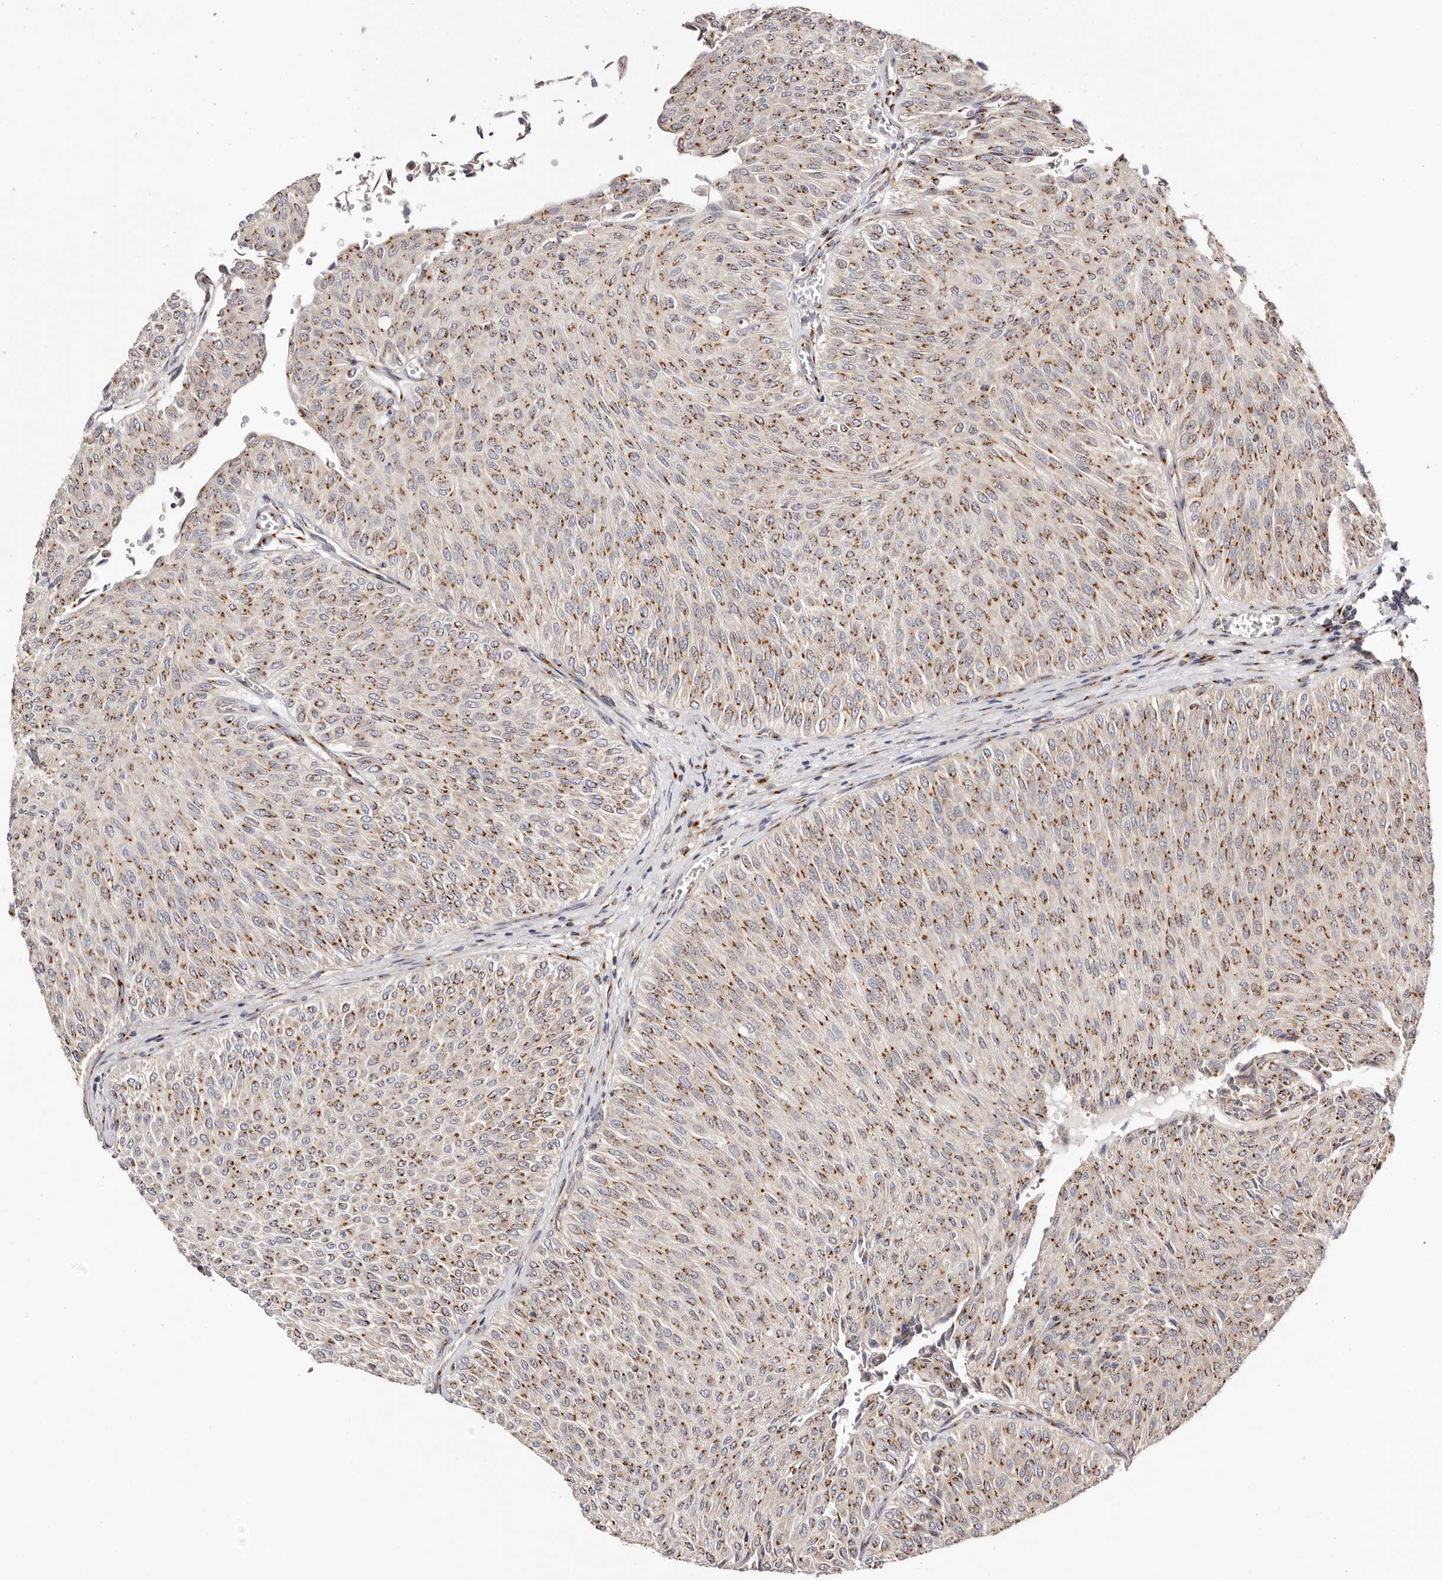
{"staining": {"intensity": "strong", "quantity": ">75%", "location": "cytoplasmic/membranous"}, "tissue": "urothelial cancer", "cell_type": "Tumor cells", "image_type": "cancer", "snomed": [{"axis": "morphology", "description": "Urothelial carcinoma, Low grade"}, {"axis": "topography", "description": "Urinary bladder"}], "caption": "The histopathology image demonstrates immunohistochemical staining of low-grade urothelial carcinoma. There is strong cytoplasmic/membranous expression is appreciated in approximately >75% of tumor cells.", "gene": "MAPK6", "patient": {"sex": "male", "age": 78}}